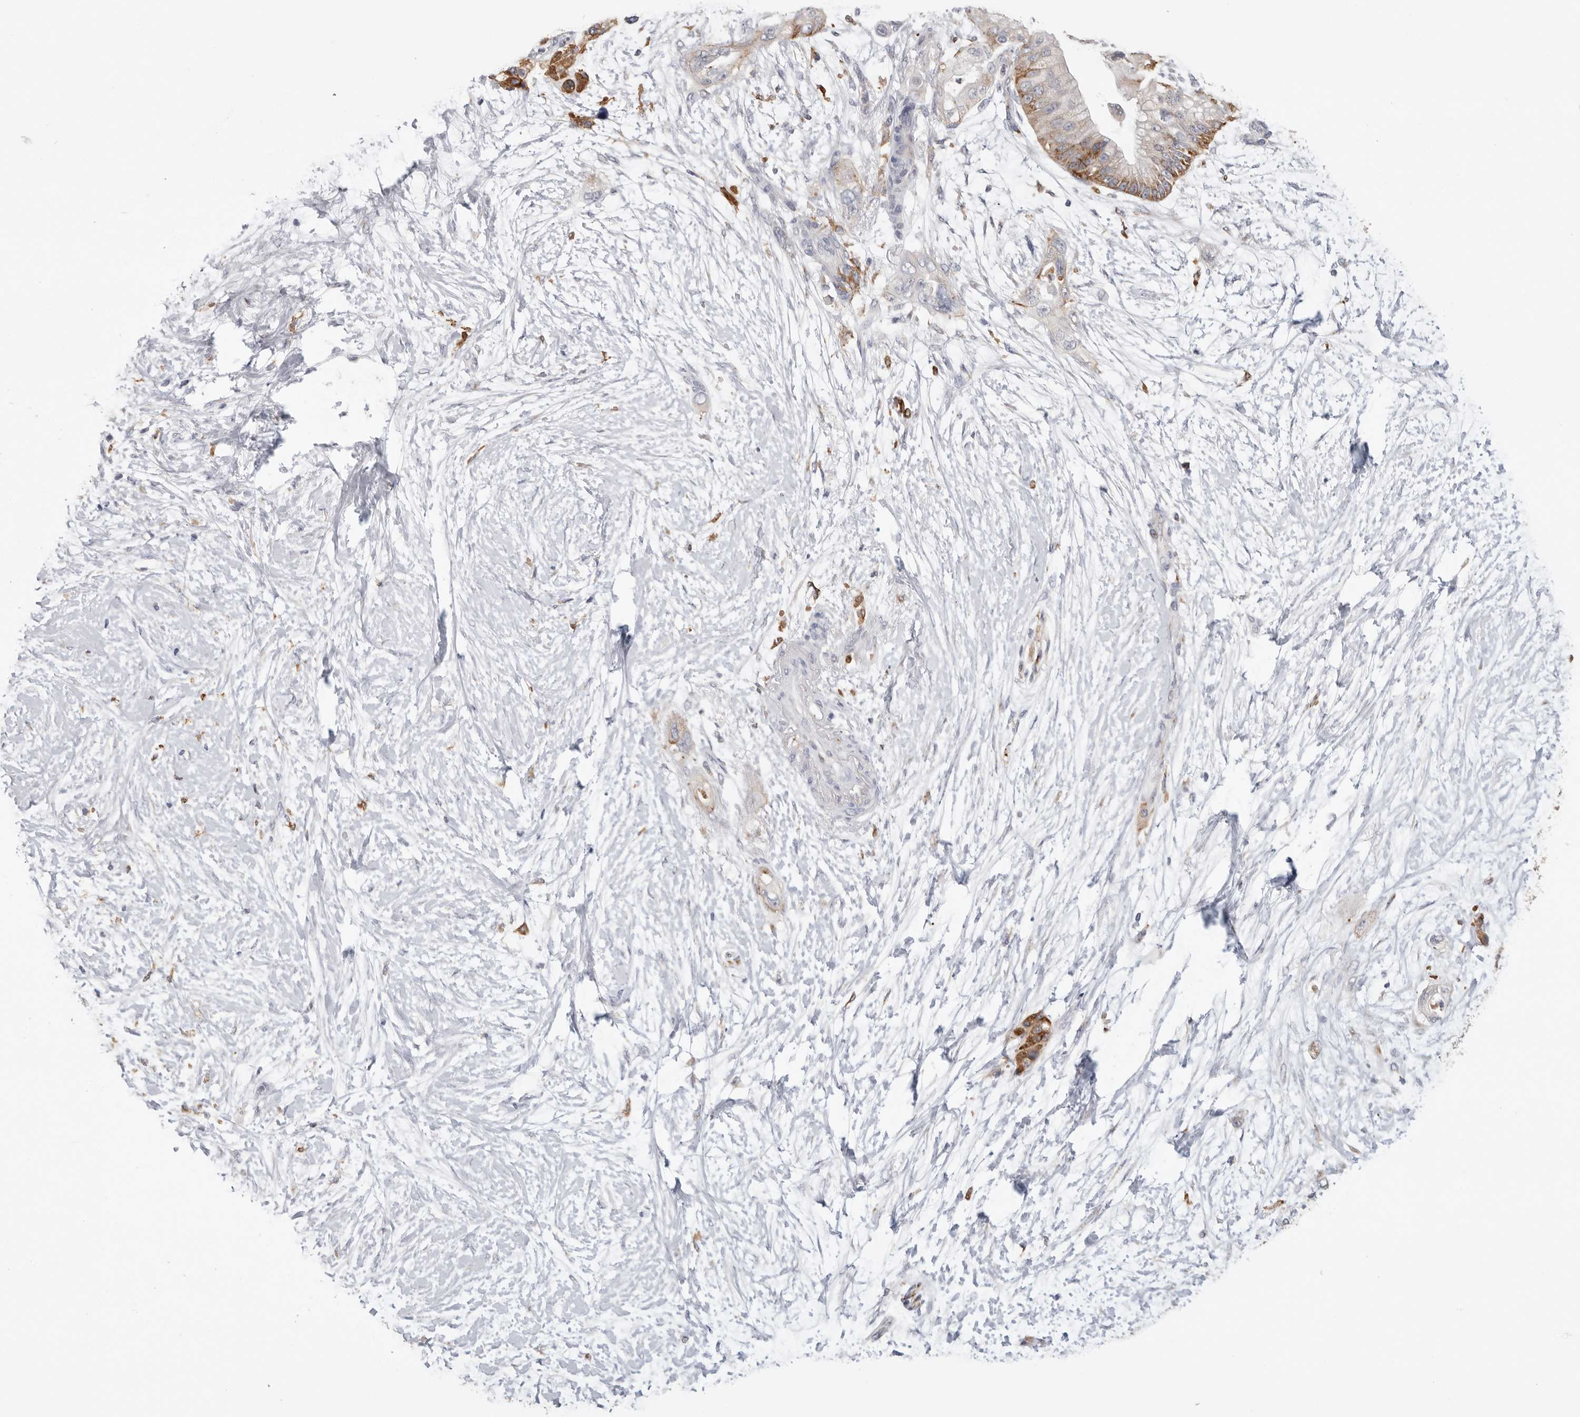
{"staining": {"intensity": "moderate", "quantity": ">75%", "location": "cytoplasmic/membranous"}, "tissue": "pancreatic cancer", "cell_type": "Tumor cells", "image_type": "cancer", "snomed": [{"axis": "morphology", "description": "Adenocarcinoma, NOS"}, {"axis": "topography", "description": "Pancreas"}], "caption": "Tumor cells demonstrate medium levels of moderate cytoplasmic/membranous staining in approximately >75% of cells in adenocarcinoma (pancreatic). (IHC, brightfield microscopy, high magnification).", "gene": "TFRC", "patient": {"sex": "male", "age": 53}}